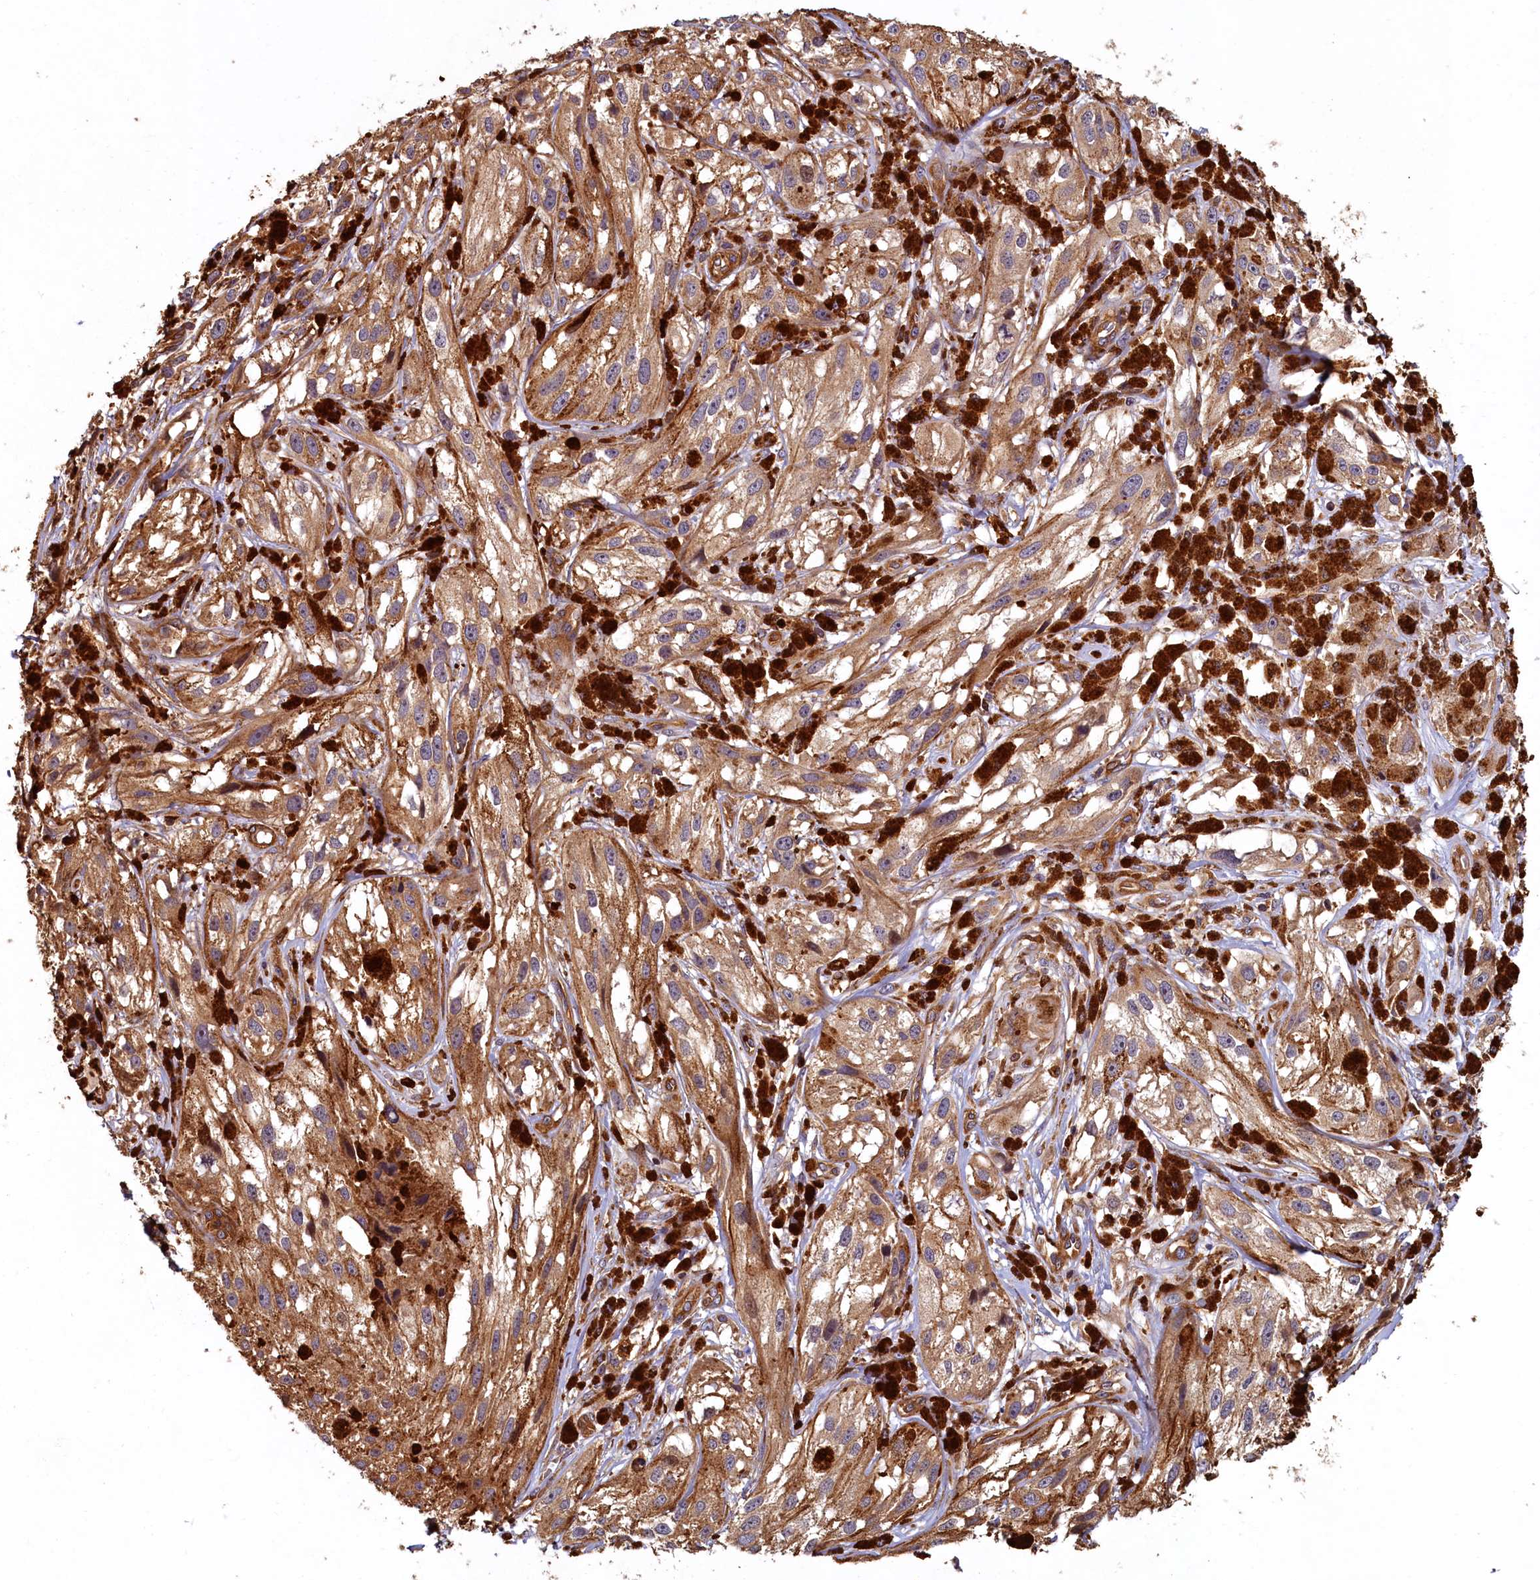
{"staining": {"intensity": "weak", "quantity": ">75%", "location": "cytoplasmic/membranous"}, "tissue": "melanoma", "cell_type": "Tumor cells", "image_type": "cancer", "snomed": [{"axis": "morphology", "description": "Malignant melanoma, NOS"}, {"axis": "topography", "description": "Skin"}], "caption": "DAB immunohistochemical staining of malignant melanoma exhibits weak cytoplasmic/membranous protein staining in approximately >75% of tumor cells.", "gene": "CCDC102B", "patient": {"sex": "male", "age": 88}}